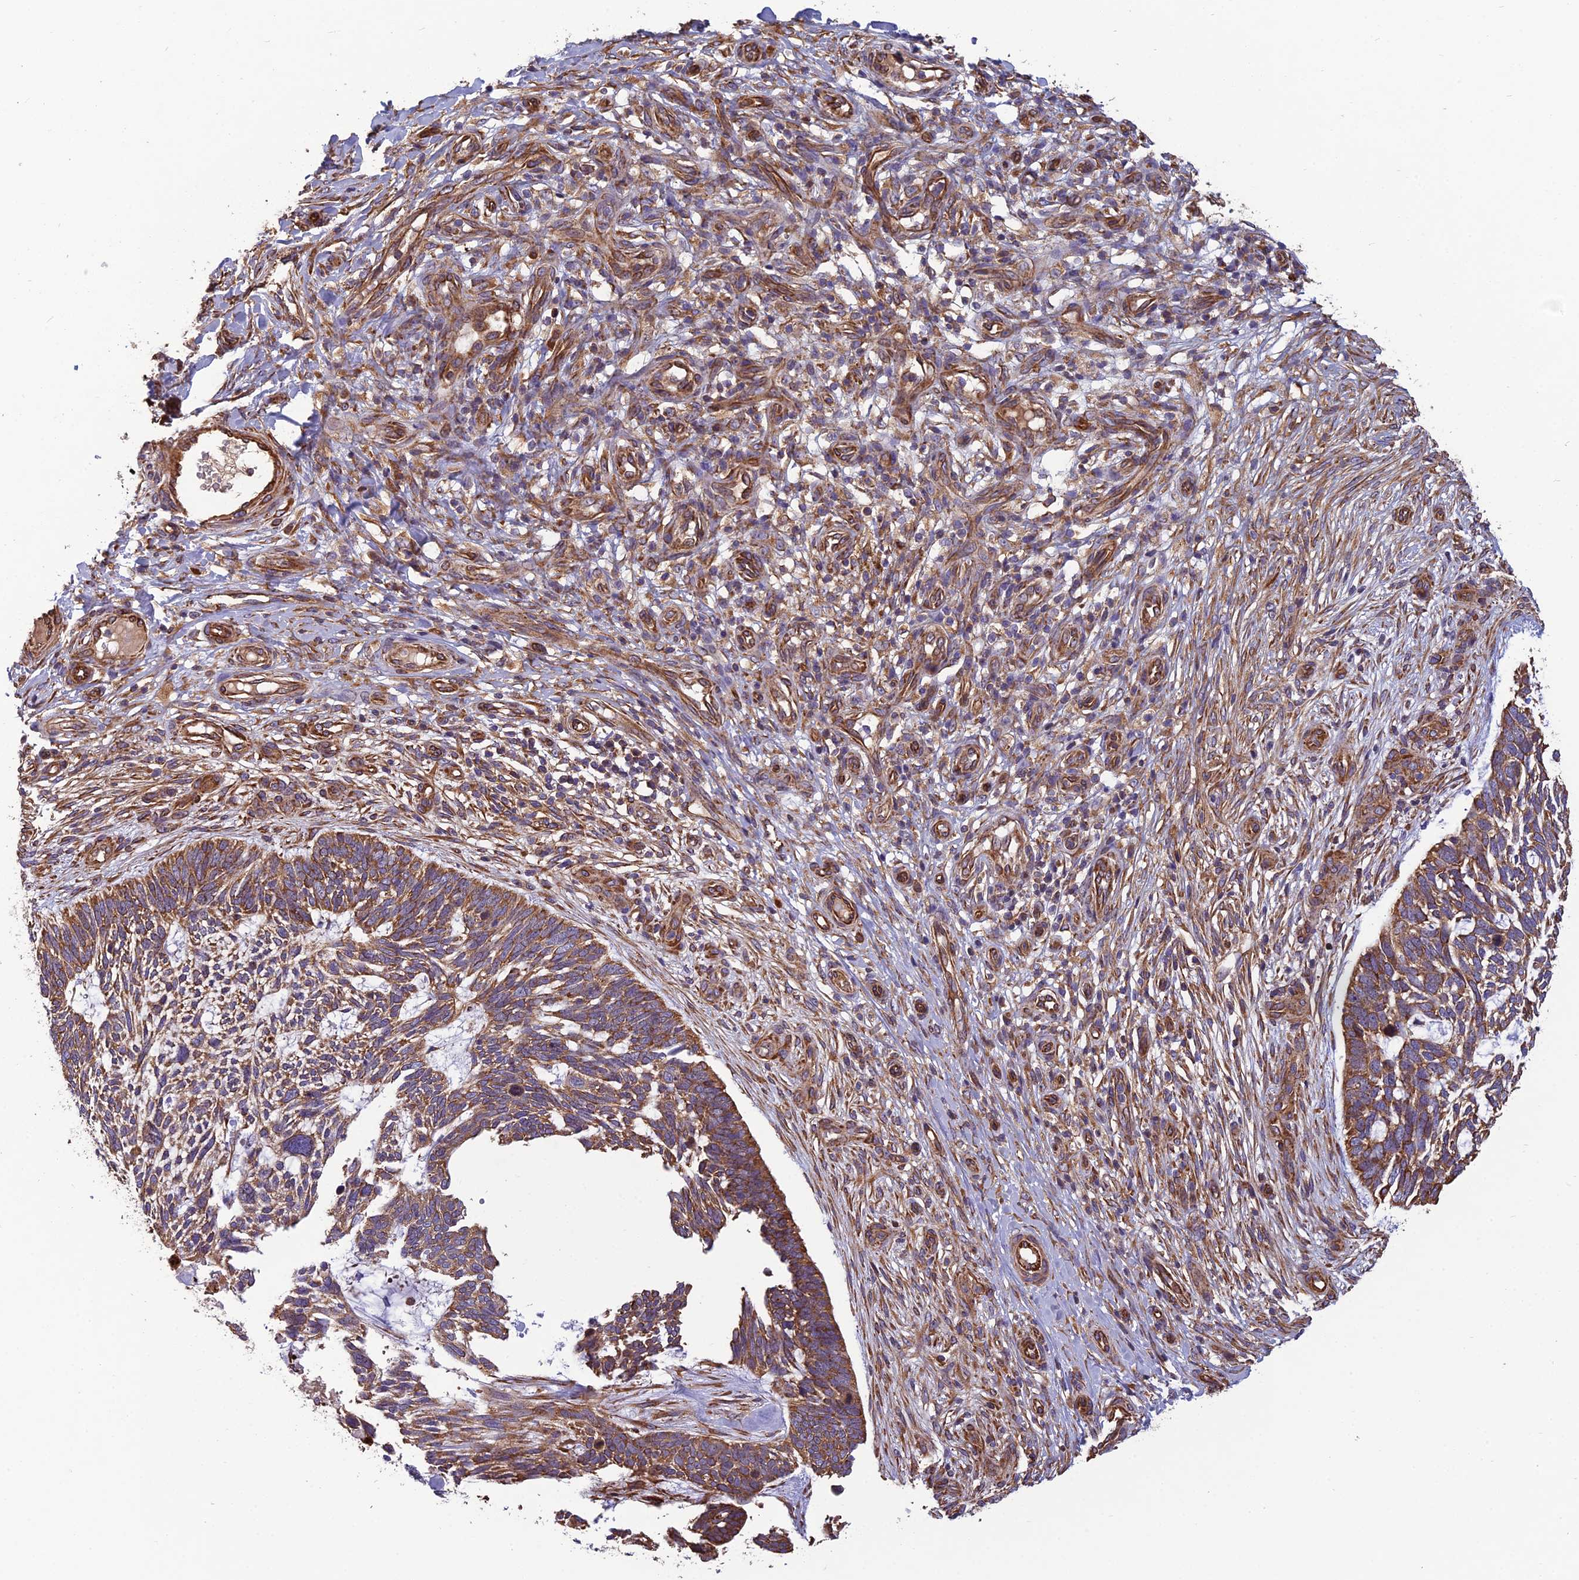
{"staining": {"intensity": "moderate", "quantity": ">75%", "location": "cytoplasmic/membranous"}, "tissue": "skin cancer", "cell_type": "Tumor cells", "image_type": "cancer", "snomed": [{"axis": "morphology", "description": "Basal cell carcinoma"}, {"axis": "topography", "description": "Skin"}], "caption": "Skin basal cell carcinoma stained with a brown dye demonstrates moderate cytoplasmic/membranous positive expression in about >75% of tumor cells.", "gene": "SPDL1", "patient": {"sex": "male", "age": 88}}